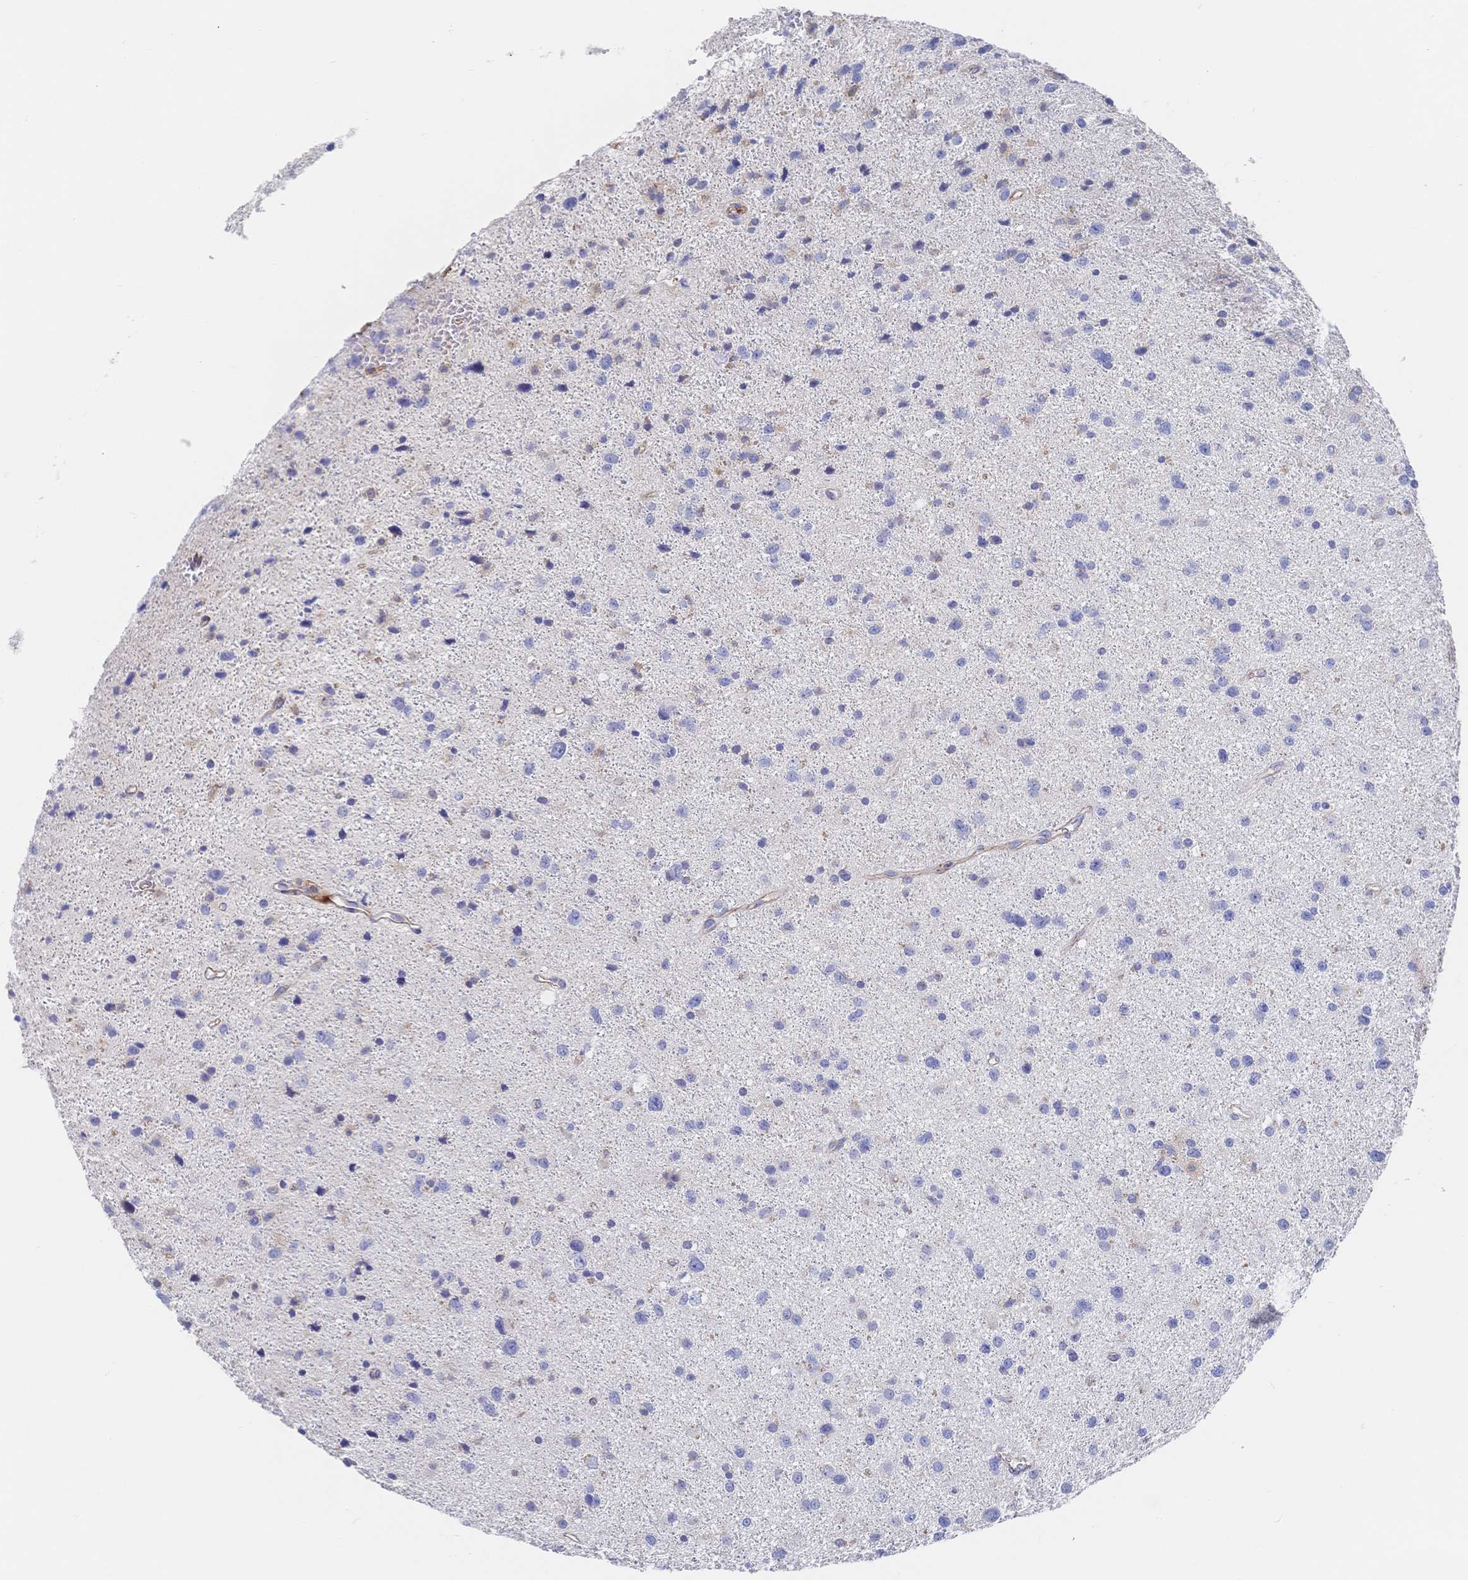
{"staining": {"intensity": "negative", "quantity": "none", "location": "none"}, "tissue": "glioma", "cell_type": "Tumor cells", "image_type": "cancer", "snomed": [{"axis": "morphology", "description": "Glioma, malignant, Low grade"}, {"axis": "topography", "description": "Brain"}], "caption": "Immunohistochemical staining of human low-grade glioma (malignant) demonstrates no significant expression in tumor cells.", "gene": "F11R", "patient": {"sex": "female", "age": 55}}